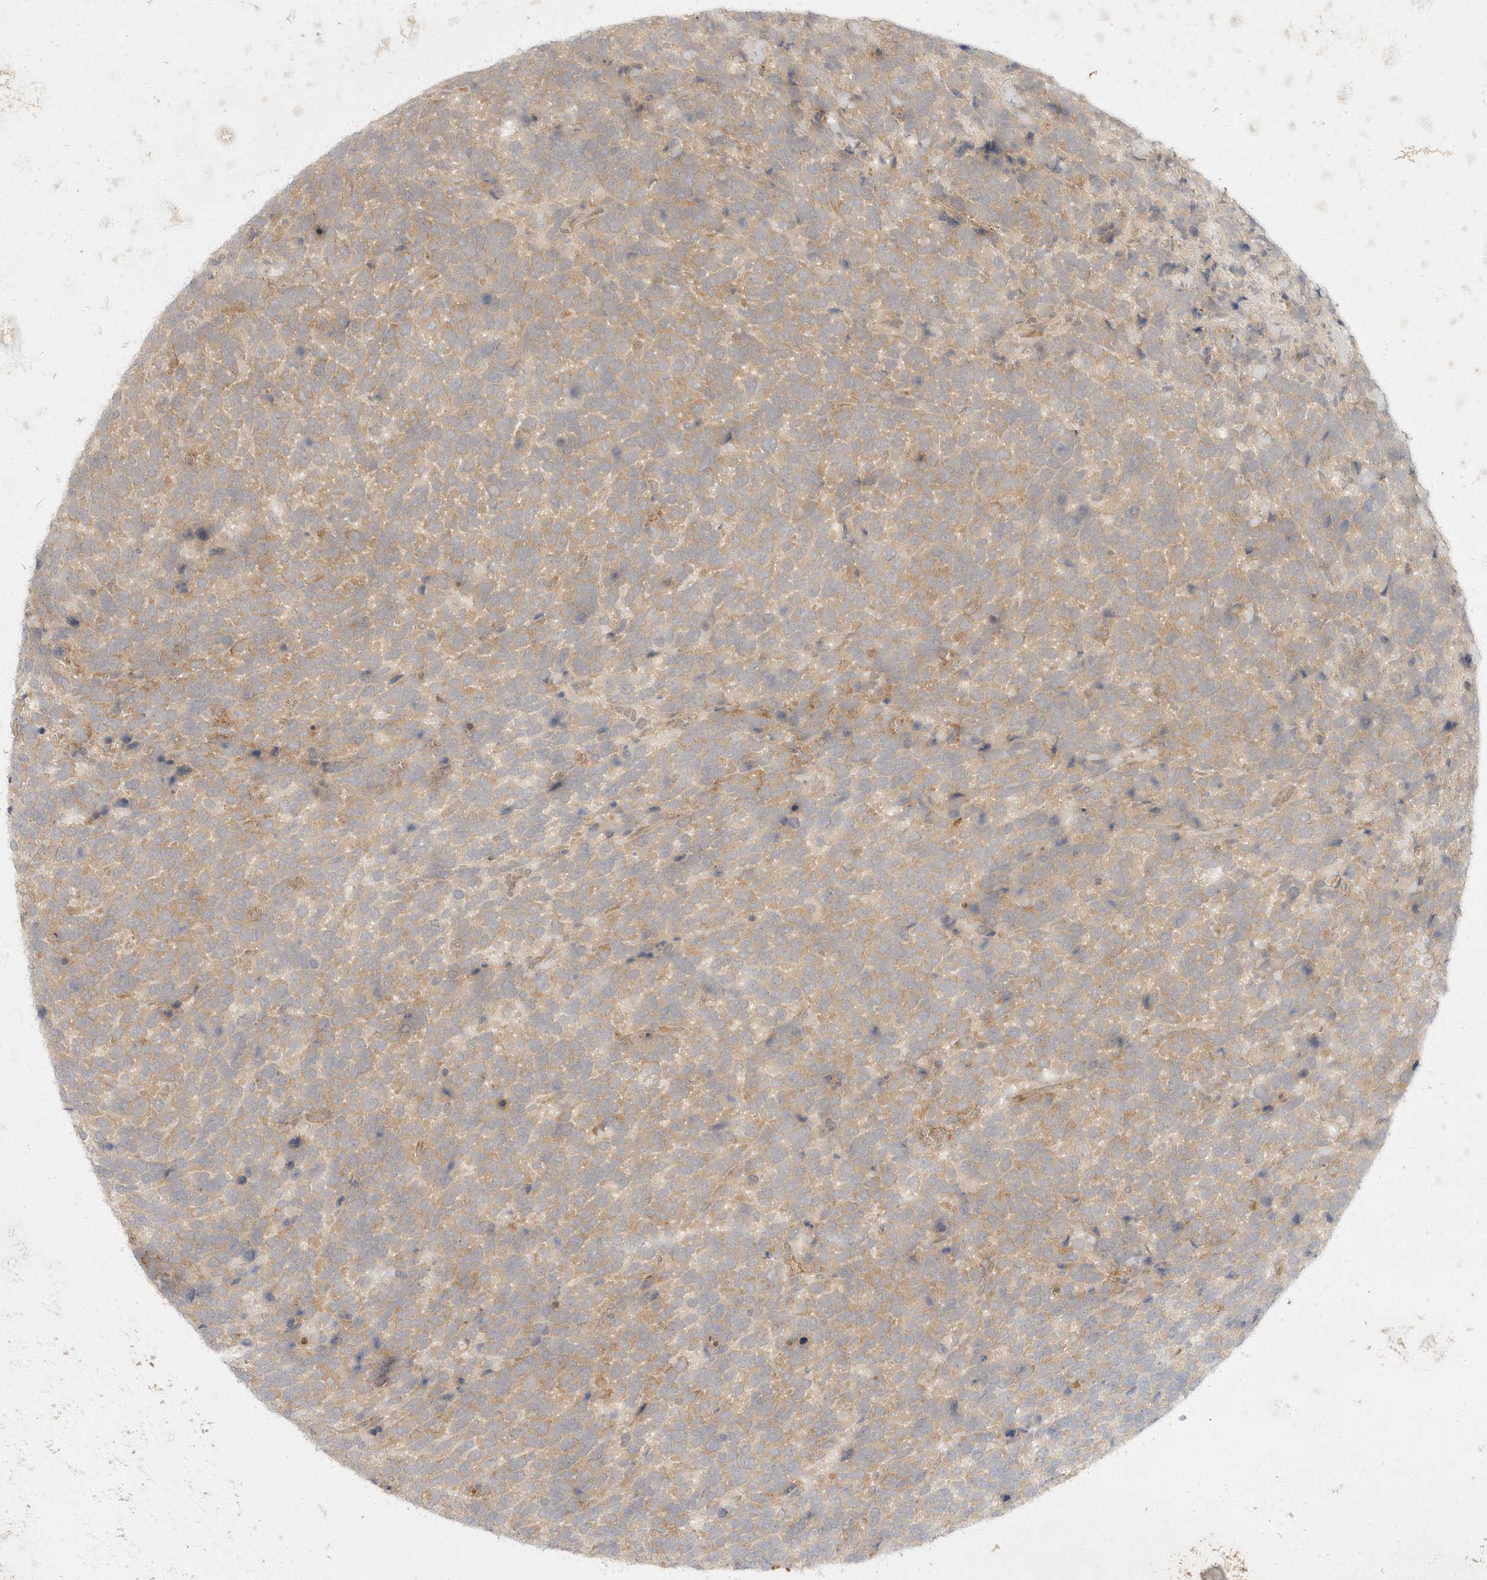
{"staining": {"intensity": "weak", "quantity": "25%-75%", "location": "cytoplasmic/membranous"}, "tissue": "urothelial cancer", "cell_type": "Tumor cells", "image_type": "cancer", "snomed": [{"axis": "morphology", "description": "Urothelial carcinoma, High grade"}, {"axis": "topography", "description": "Urinary bladder"}], "caption": "Human urothelial cancer stained with a brown dye displays weak cytoplasmic/membranous positive positivity in approximately 25%-75% of tumor cells.", "gene": "EIF4G3", "patient": {"sex": "female", "age": 82}}